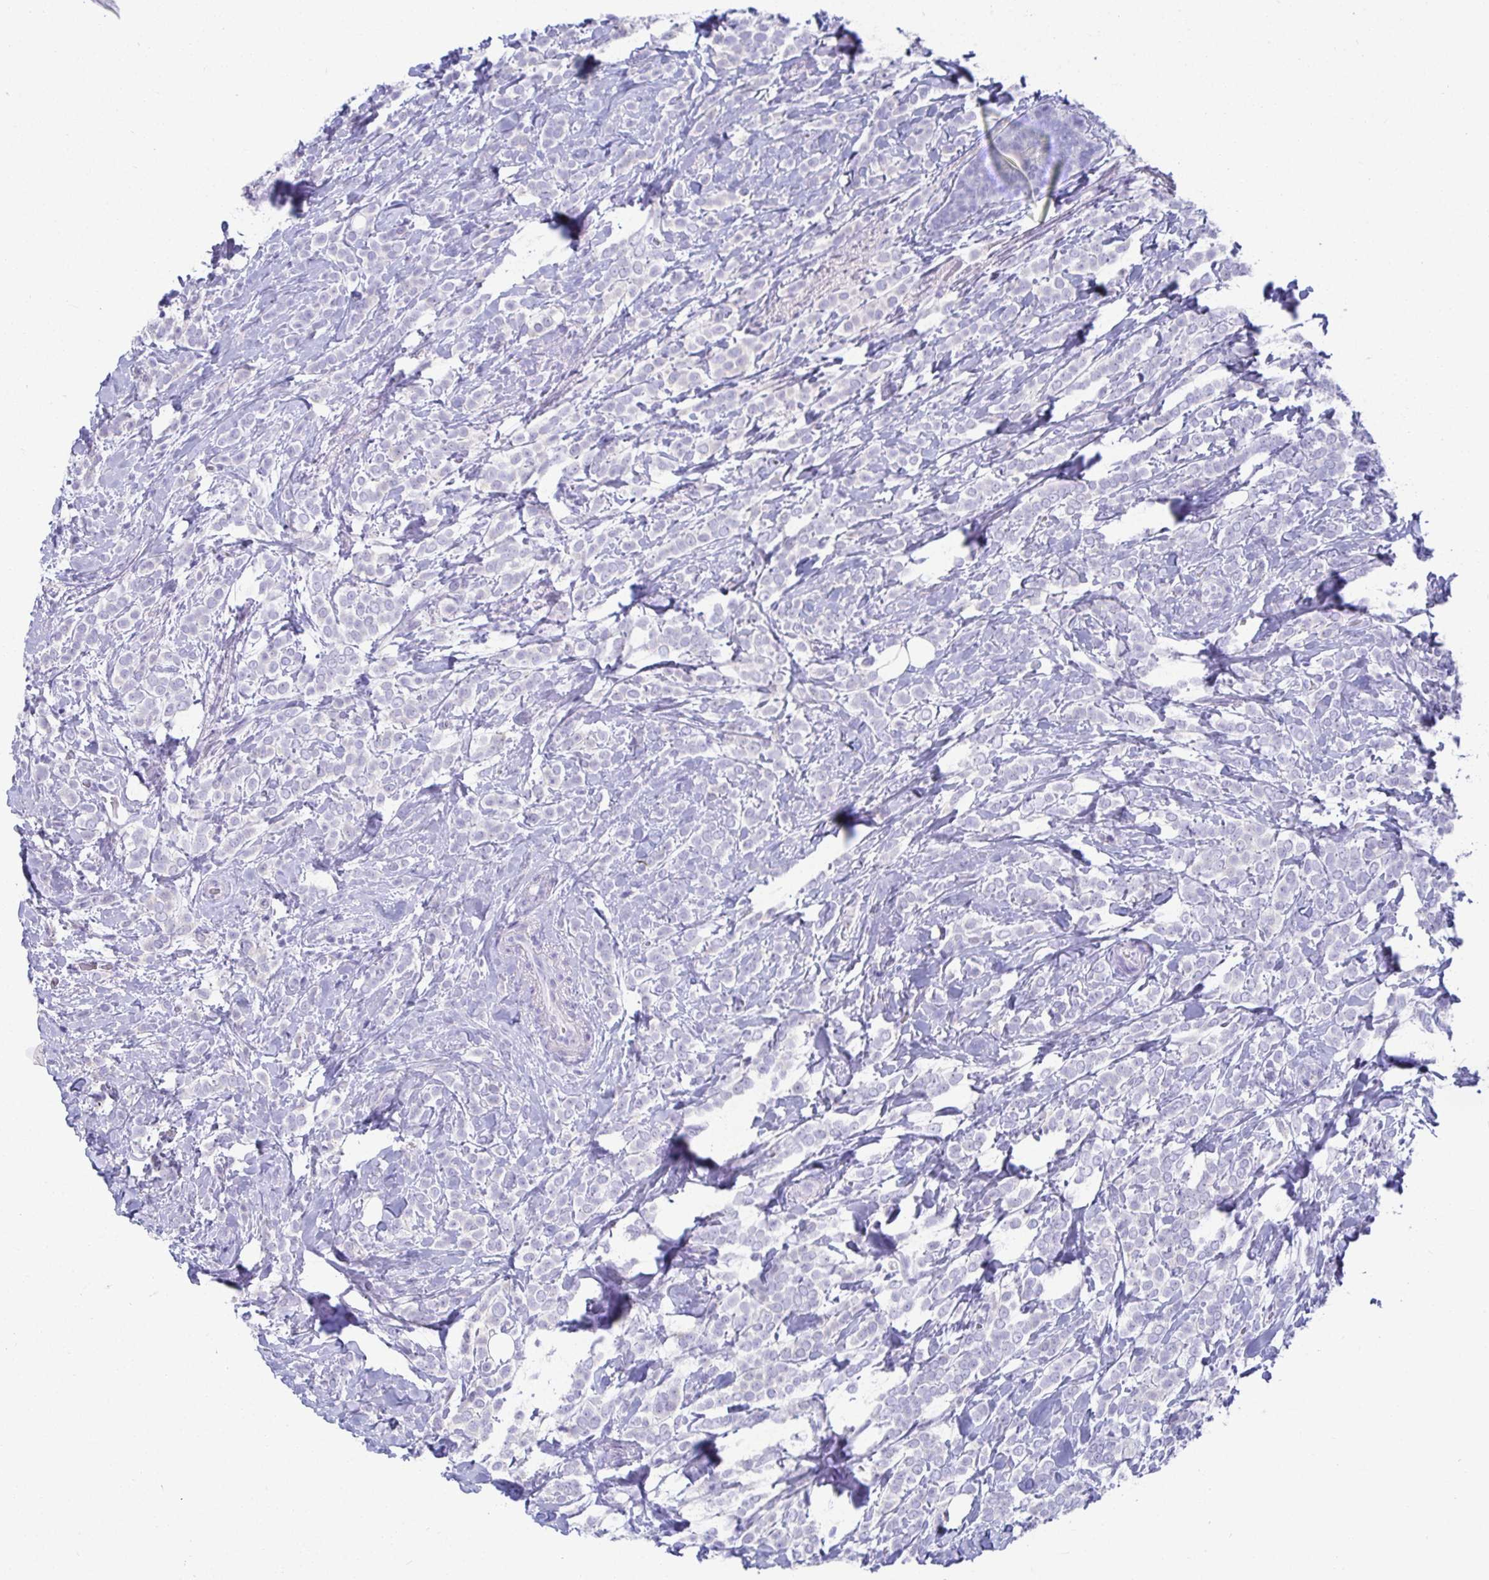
{"staining": {"intensity": "negative", "quantity": "none", "location": "none"}, "tissue": "breast cancer", "cell_type": "Tumor cells", "image_type": "cancer", "snomed": [{"axis": "morphology", "description": "Lobular carcinoma"}, {"axis": "topography", "description": "Breast"}], "caption": "Histopathology image shows no protein staining in tumor cells of breast cancer (lobular carcinoma) tissue.", "gene": "TMEM241", "patient": {"sex": "female", "age": 49}}